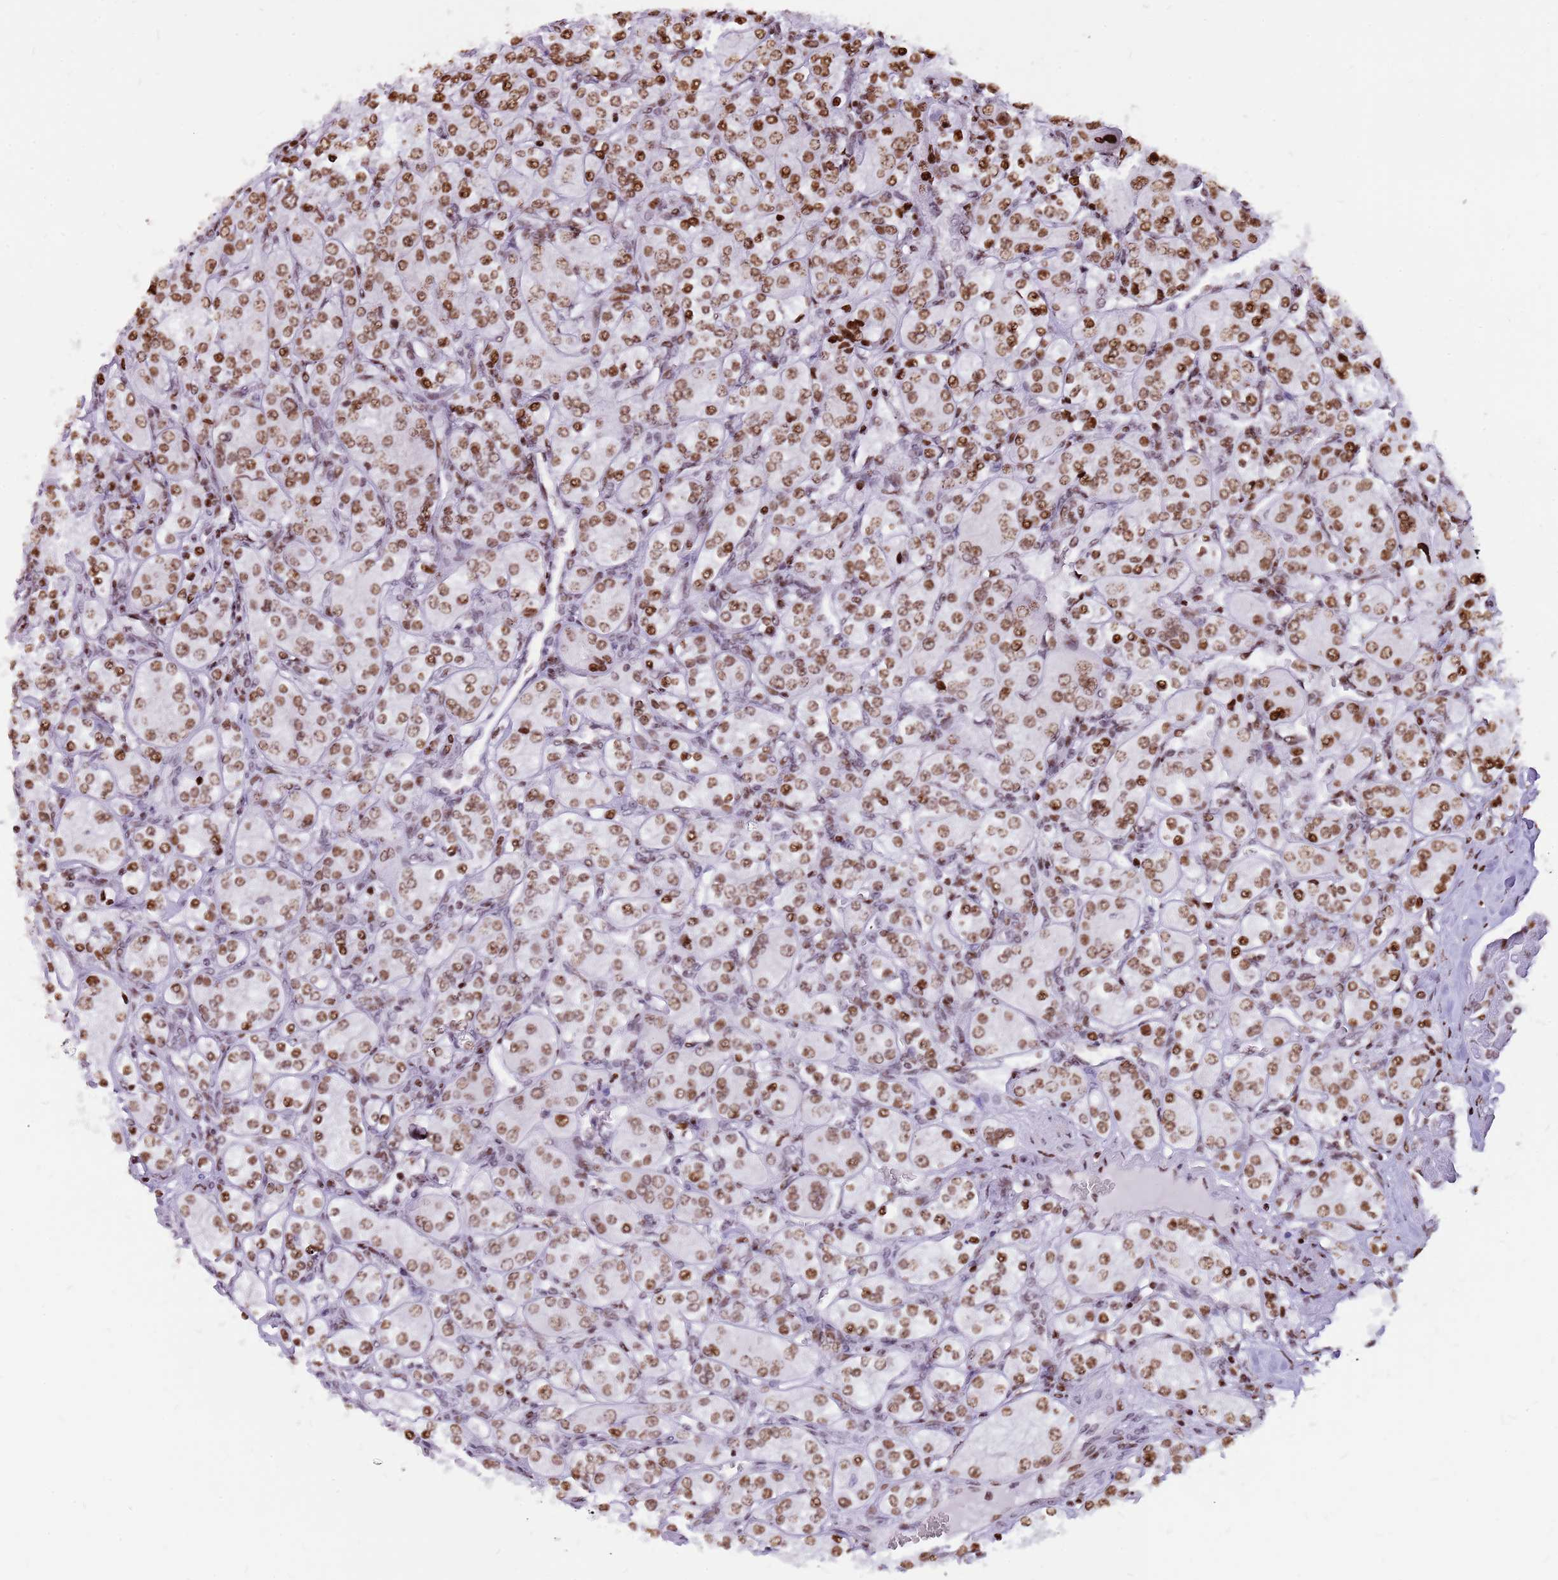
{"staining": {"intensity": "moderate", "quantity": ">75%", "location": "nuclear"}, "tissue": "renal cancer", "cell_type": "Tumor cells", "image_type": "cancer", "snomed": [{"axis": "morphology", "description": "Adenocarcinoma, NOS"}, {"axis": "topography", "description": "Kidney"}], "caption": "IHC (DAB (3,3'-diaminobenzidine)) staining of human renal adenocarcinoma reveals moderate nuclear protein expression in approximately >75% of tumor cells.", "gene": "WASHC4", "patient": {"sex": "male", "age": 77}}